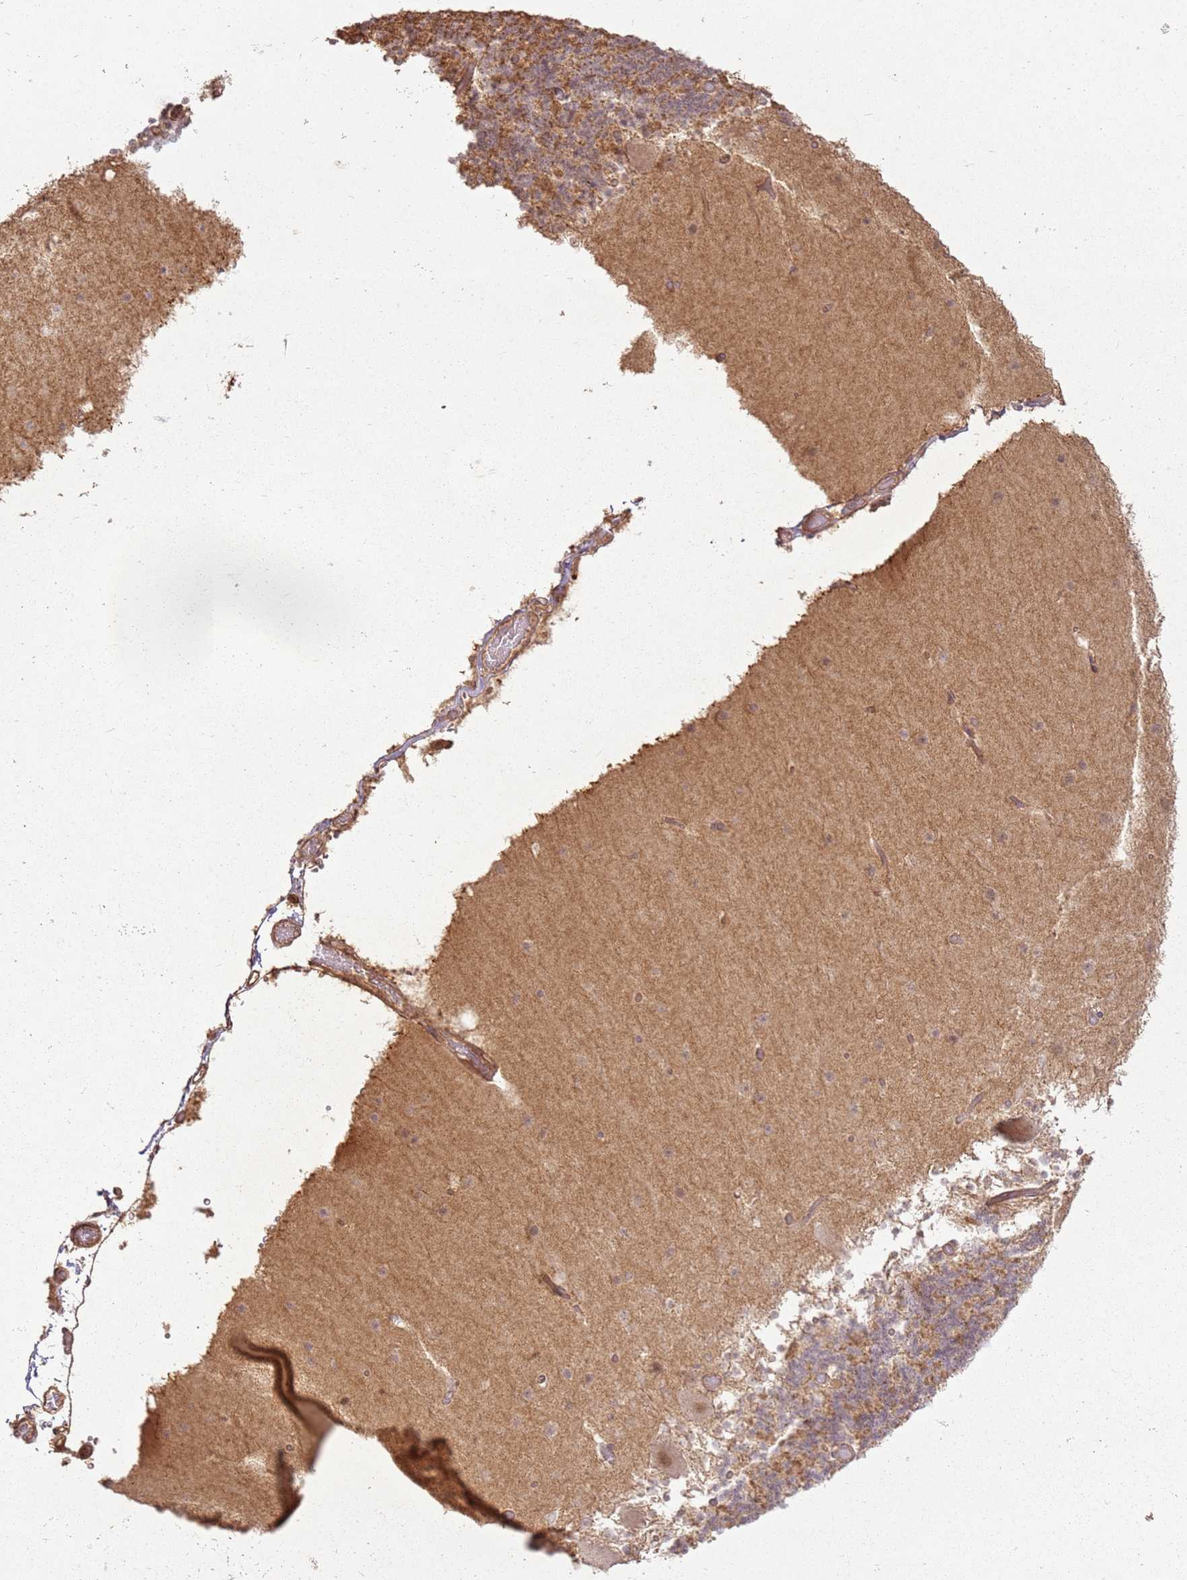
{"staining": {"intensity": "moderate", "quantity": "<25%", "location": "cytoplasmic/membranous"}, "tissue": "cerebellum", "cell_type": "Cells in granular layer", "image_type": "normal", "snomed": [{"axis": "morphology", "description": "Normal tissue, NOS"}, {"axis": "topography", "description": "Cerebellum"}], "caption": "The histopathology image reveals staining of unremarkable cerebellum, revealing moderate cytoplasmic/membranous protein expression (brown color) within cells in granular layer. (DAB (3,3'-diaminobenzidine) = brown stain, brightfield microscopy at high magnification).", "gene": "ZNF776", "patient": {"sex": "male", "age": 57}}